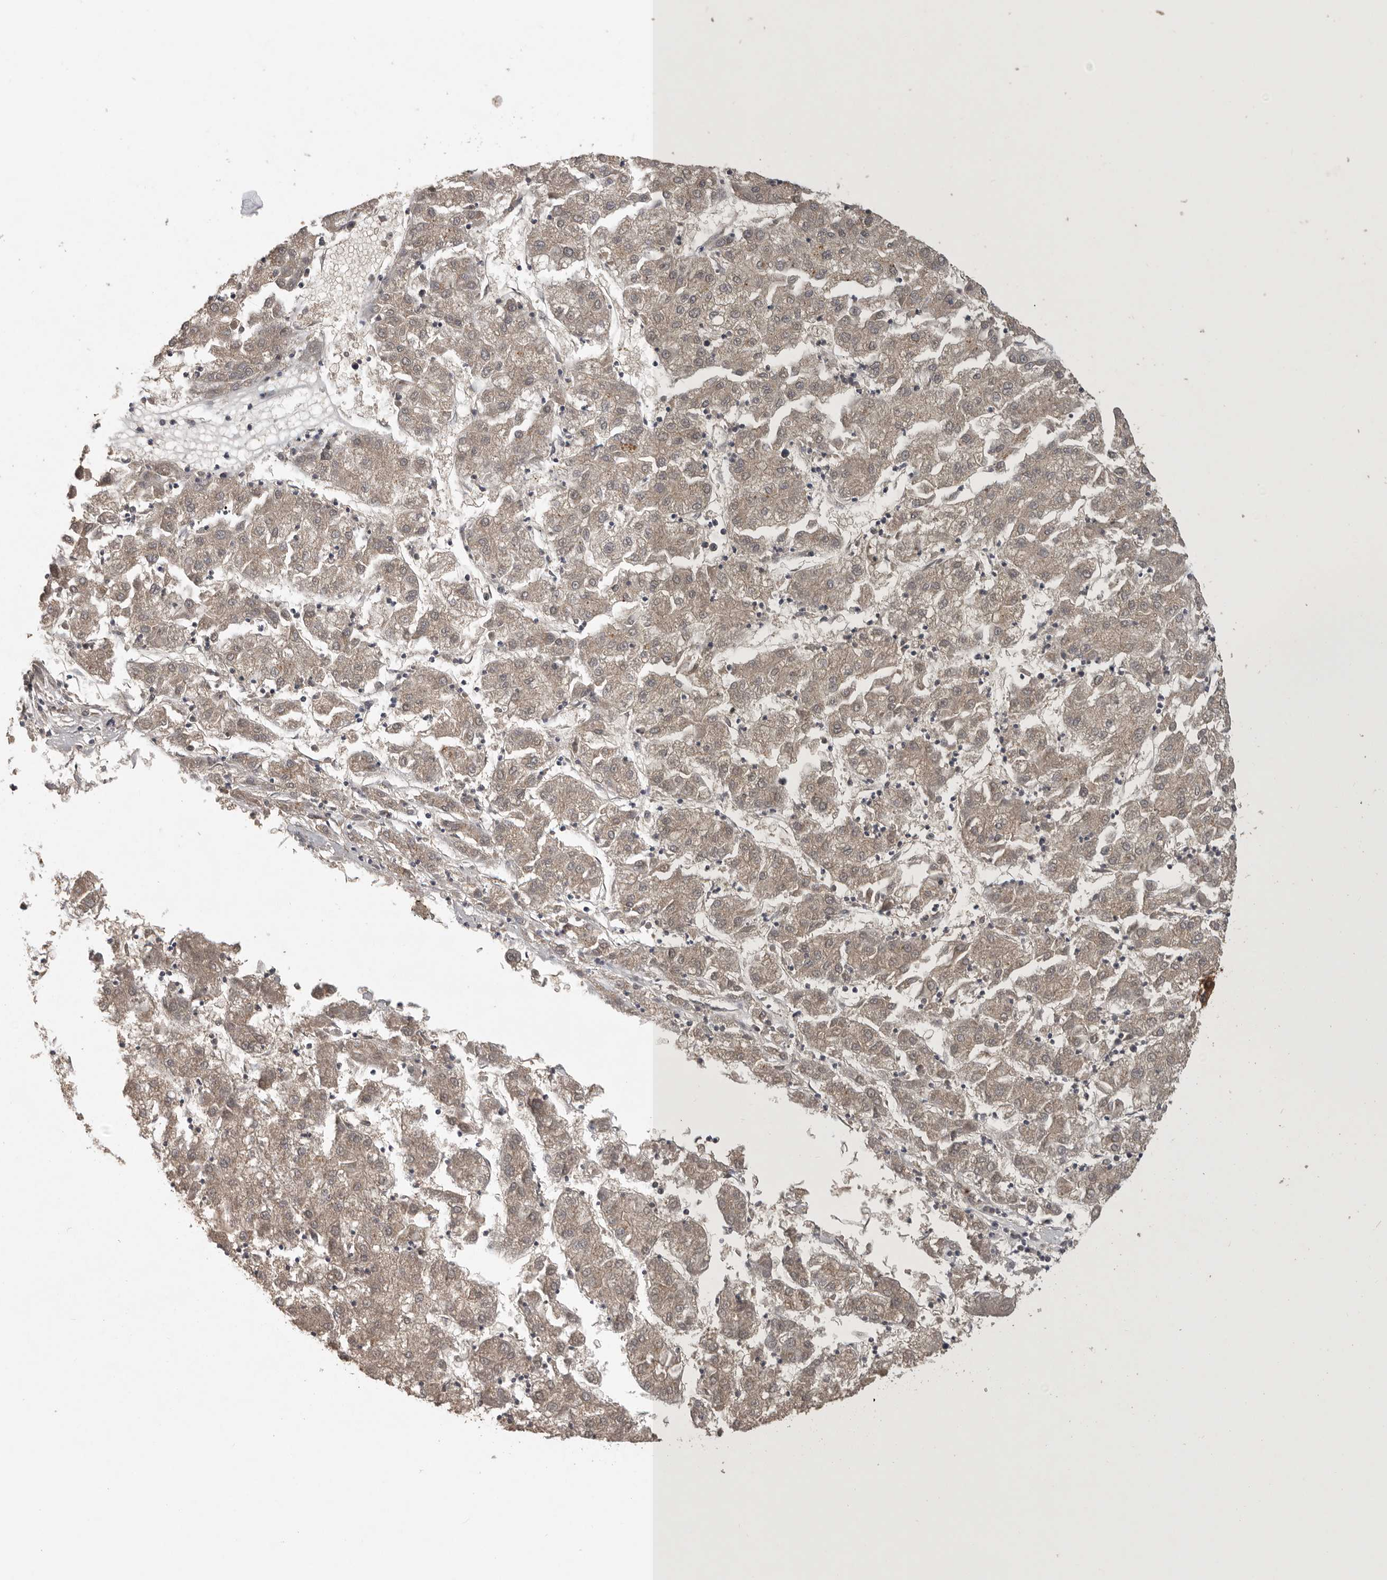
{"staining": {"intensity": "weak", "quantity": ">75%", "location": "cytoplasmic/membranous"}, "tissue": "liver cancer", "cell_type": "Tumor cells", "image_type": "cancer", "snomed": [{"axis": "morphology", "description": "Carcinoma, Hepatocellular, NOS"}, {"axis": "topography", "description": "Liver"}], "caption": "Weak cytoplasmic/membranous staining for a protein is seen in approximately >75% of tumor cells of hepatocellular carcinoma (liver) using immunohistochemistry.", "gene": "ADAMTS4", "patient": {"sex": "male", "age": 72}}